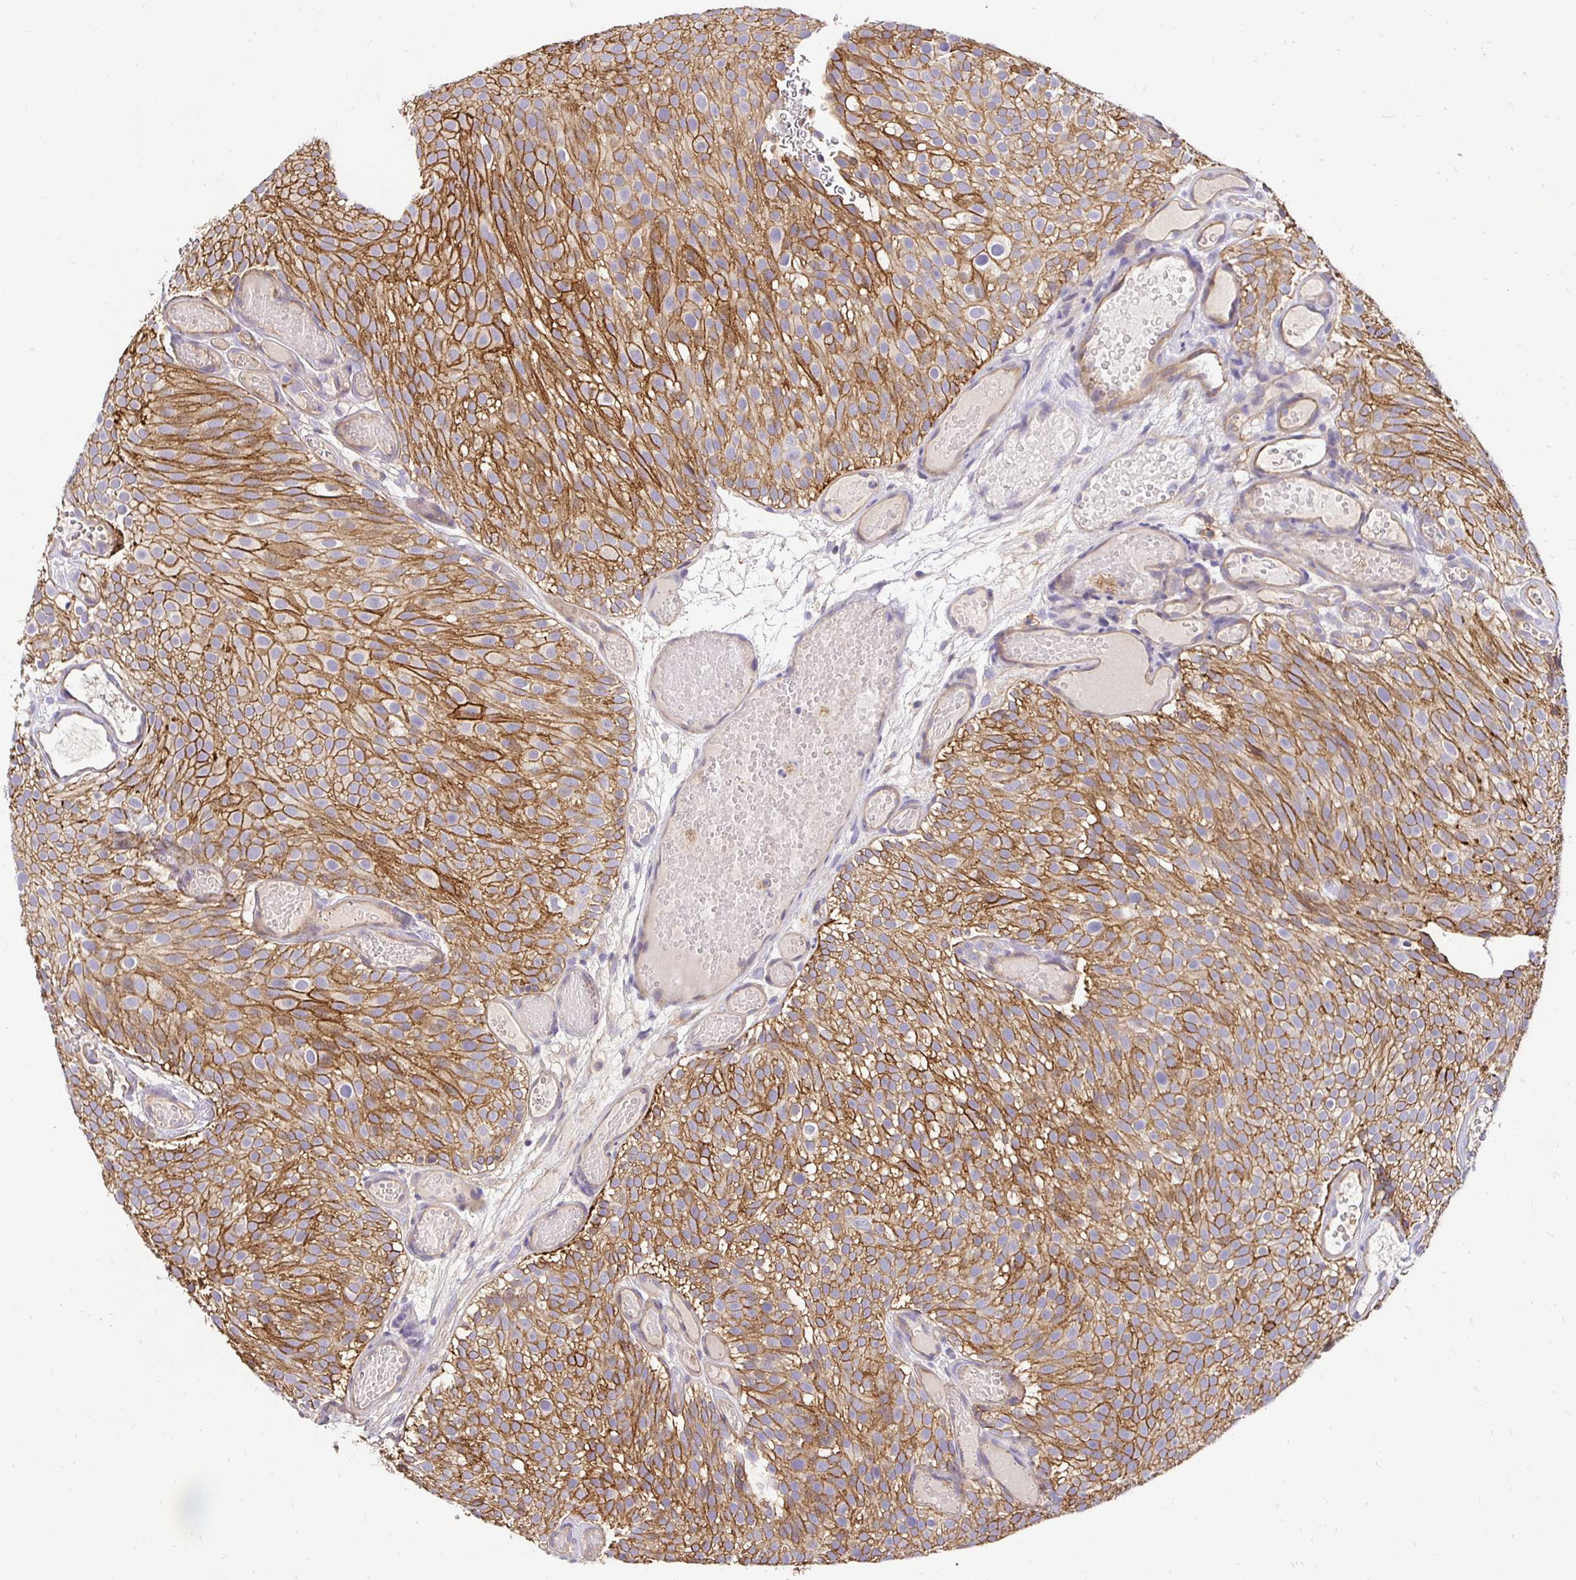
{"staining": {"intensity": "strong", "quantity": ">75%", "location": "cytoplasmic/membranous"}, "tissue": "urothelial cancer", "cell_type": "Tumor cells", "image_type": "cancer", "snomed": [{"axis": "morphology", "description": "Urothelial carcinoma, Low grade"}, {"axis": "topography", "description": "Urinary bladder"}], "caption": "The micrograph demonstrates immunohistochemical staining of urothelial cancer. There is strong cytoplasmic/membranous positivity is identified in about >75% of tumor cells.", "gene": "SLC9A1", "patient": {"sex": "male", "age": 78}}